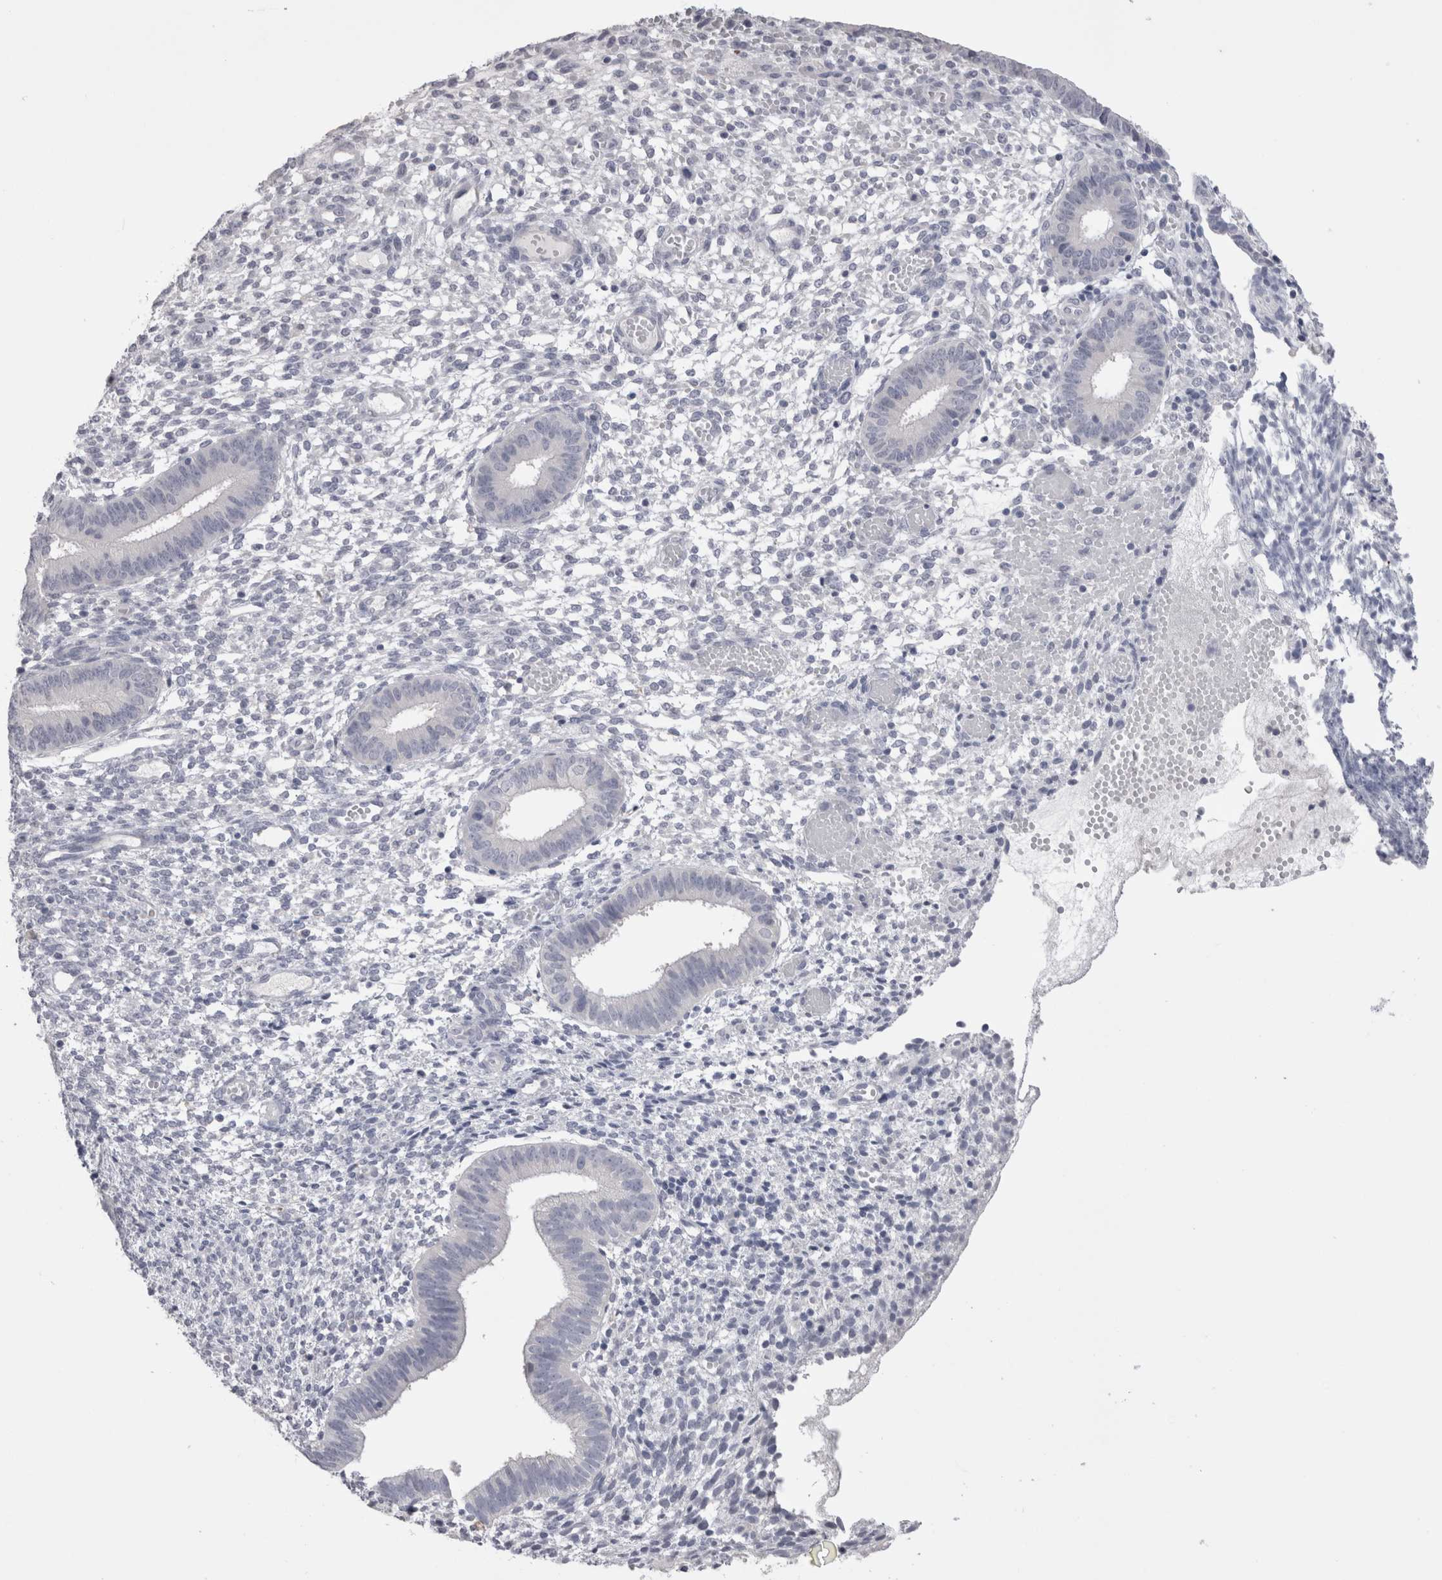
{"staining": {"intensity": "negative", "quantity": "none", "location": "none"}, "tissue": "endometrium", "cell_type": "Cells in endometrial stroma", "image_type": "normal", "snomed": [{"axis": "morphology", "description": "Normal tissue, NOS"}, {"axis": "topography", "description": "Endometrium"}], "caption": "Cells in endometrial stroma are negative for protein expression in normal human endometrium.", "gene": "SUCNR1", "patient": {"sex": "female", "age": 46}}